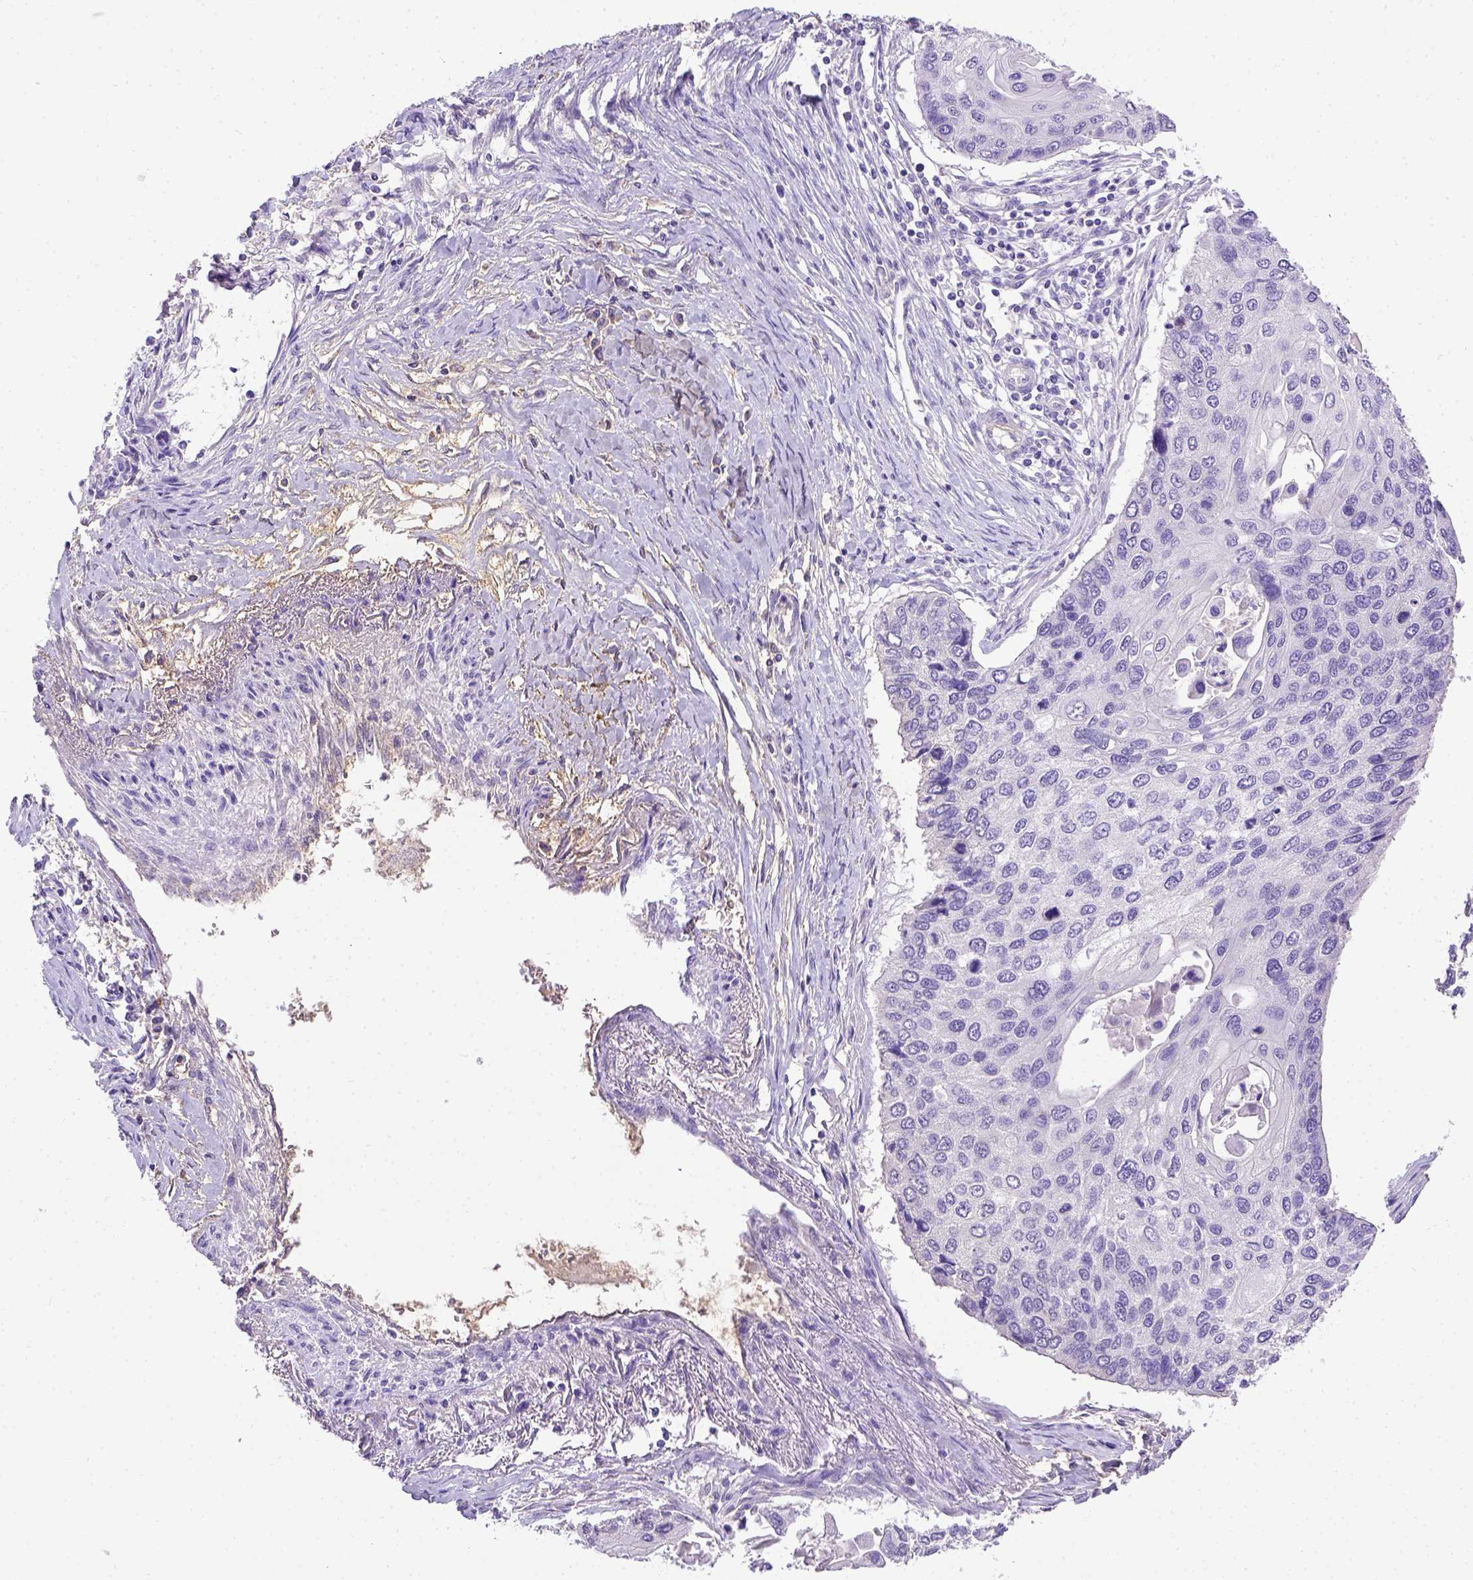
{"staining": {"intensity": "negative", "quantity": "none", "location": "none"}, "tissue": "lung cancer", "cell_type": "Tumor cells", "image_type": "cancer", "snomed": [{"axis": "morphology", "description": "Squamous cell carcinoma, NOS"}, {"axis": "morphology", "description": "Squamous cell carcinoma, metastatic, NOS"}, {"axis": "topography", "description": "Lung"}], "caption": "A micrograph of lung cancer (metastatic squamous cell carcinoma) stained for a protein demonstrates no brown staining in tumor cells. (Brightfield microscopy of DAB (3,3'-diaminobenzidine) IHC at high magnification).", "gene": "B3GAT1", "patient": {"sex": "male", "age": 63}}